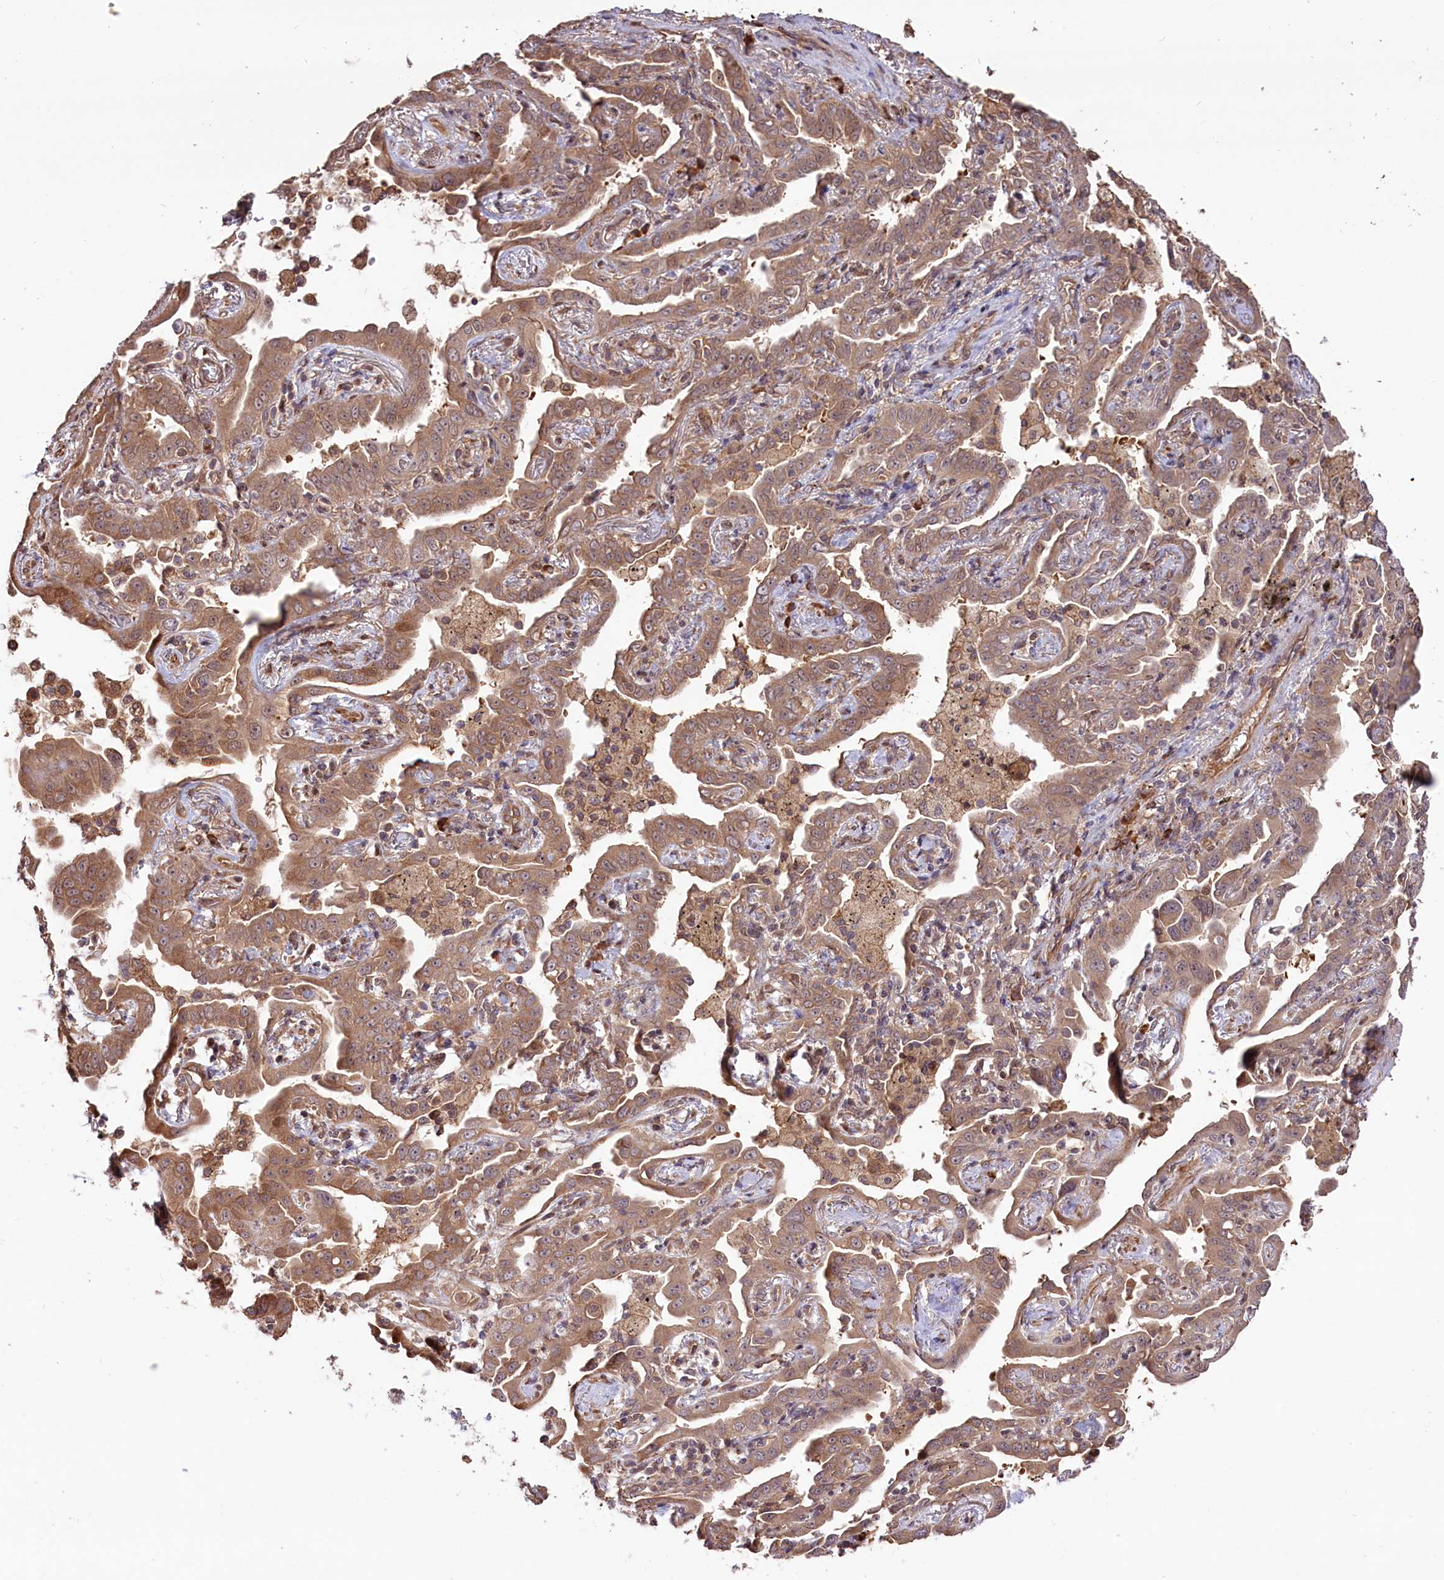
{"staining": {"intensity": "moderate", "quantity": ">75%", "location": "cytoplasmic/membranous"}, "tissue": "lung cancer", "cell_type": "Tumor cells", "image_type": "cancer", "snomed": [{"axis": "morphology", "description": "Adenocarcinoma, NOS"}, {"axis": "topography", "description": "Lung"}], "caption": "Lung adenocarcinoma was stained to show a protein in brown. There is medium levels of moderate cytoplasmic/membranous staining in approximately >75% of tumor cells.", "gene": "HDAC5", "patient": {"sex": "male", "age": 67}}